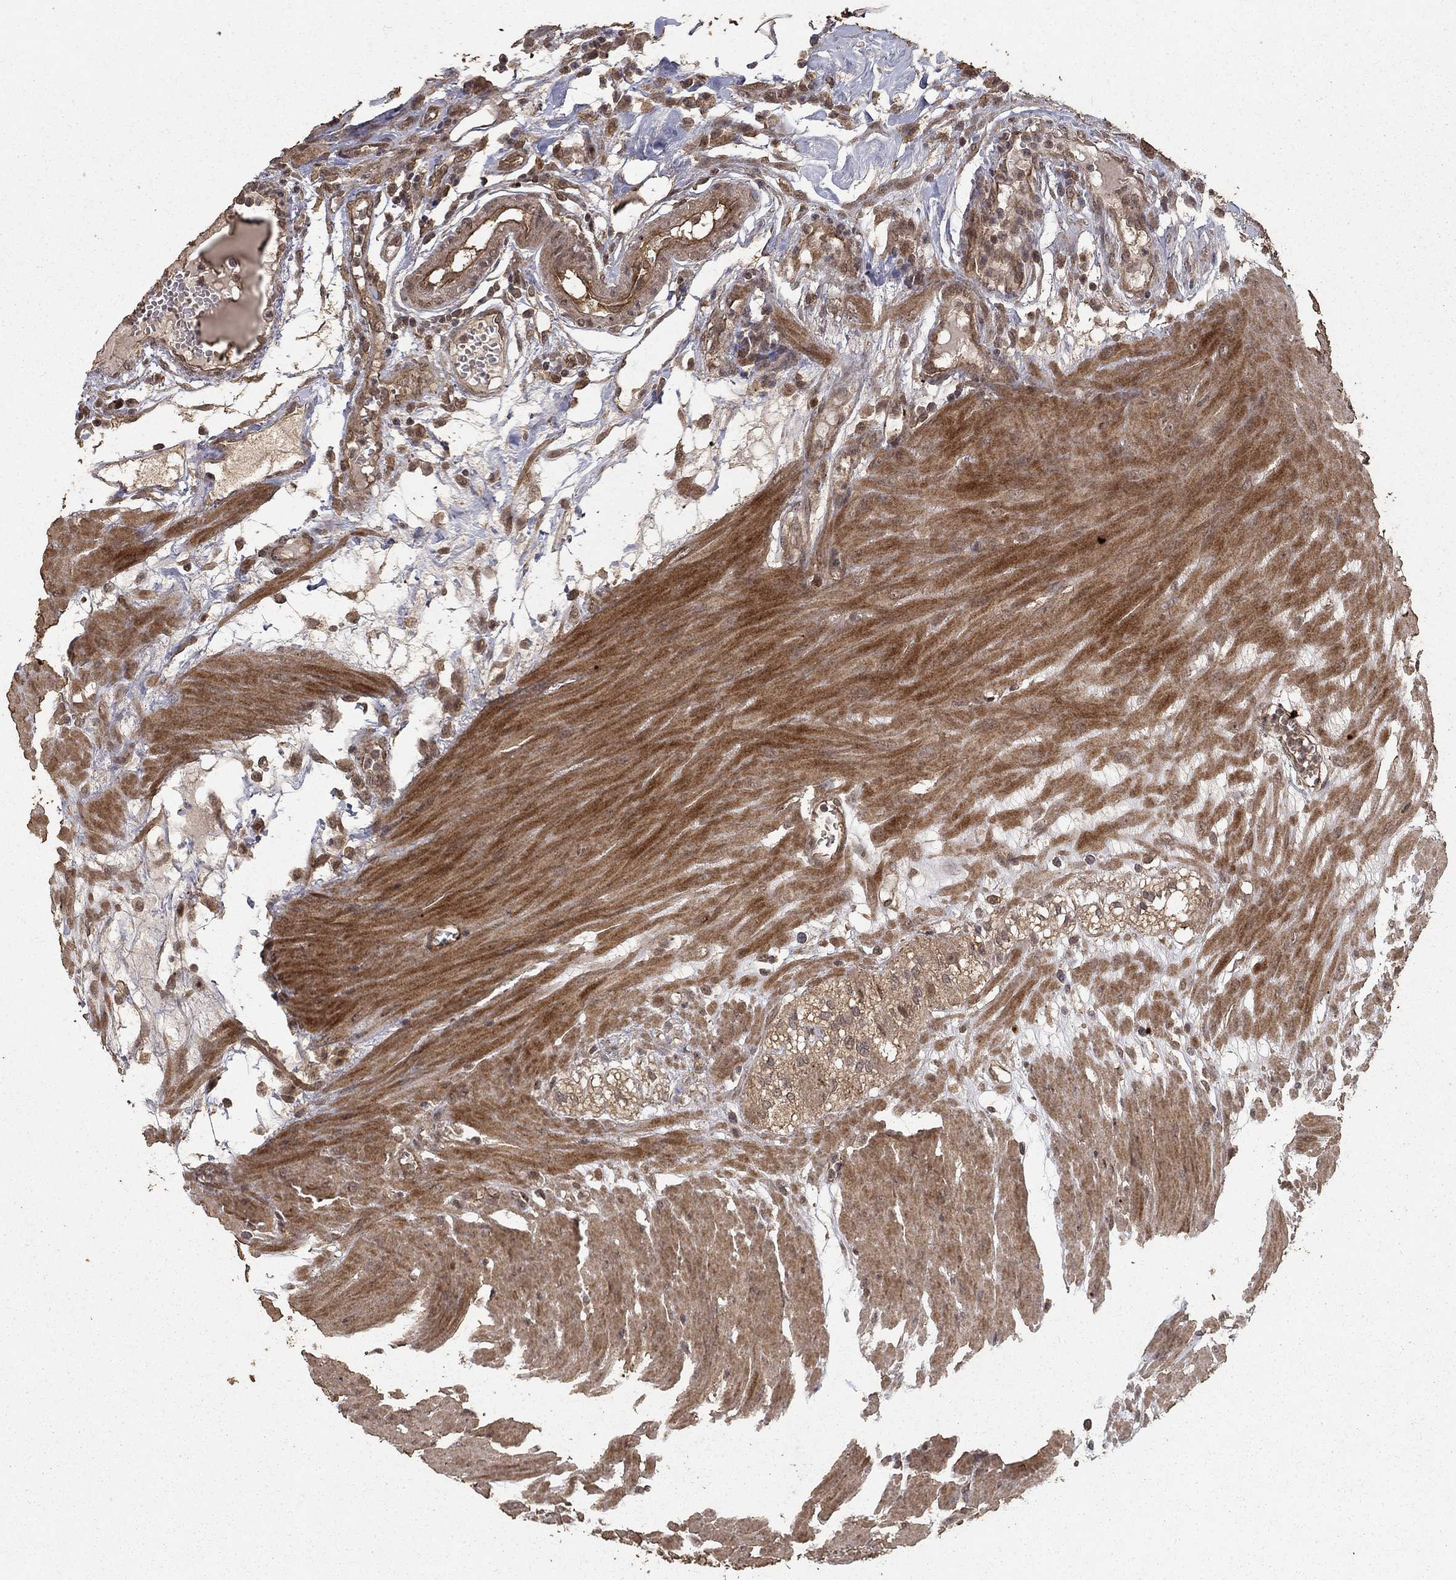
{"staining": {"intensity": "moderate", "quantity": ">75%", "location": "cytoplasmic/membranous"}, "tissue": "colon", "cell_type": "Endothelial cells", "image_type": "normal", "snomed": [{"axis": "morphology", "description": "Normal tissue, NOS"}, {"axis": "morphology", "description": "Adenocarcinoma, NOS"}, {"axis": "topography", "description": "Colon"}], "caption": "DAB immunohistochemical staining of benign colon demonstrates moderate cytoplasmic/membranous protein expression in approximately >75% of endothelial cells.", "gene": "PRDM1", "patient": {"sex": "male", "age": 65}}